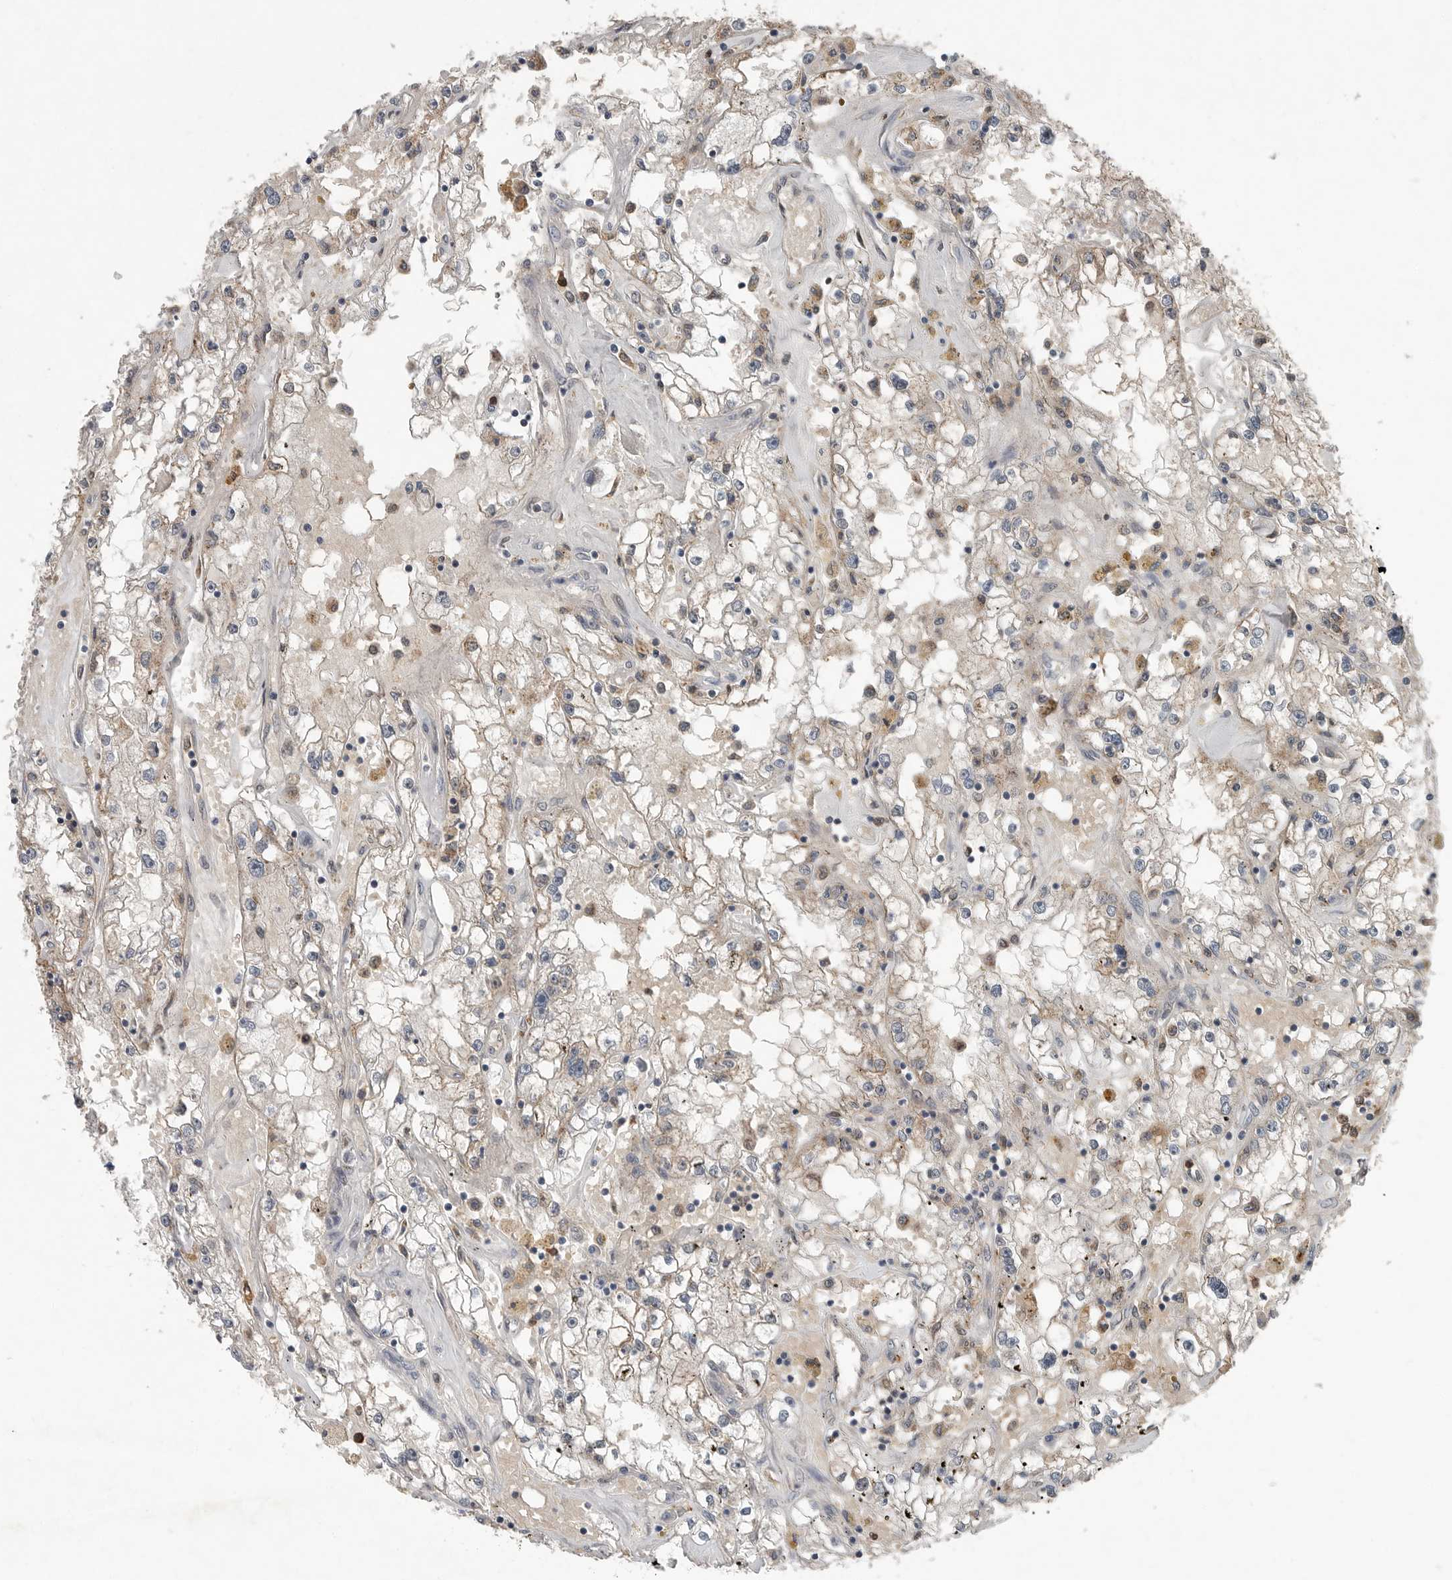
{"staining": {"intensity": "weak", "quantity": "25%-75%", "location": "cytoplasmic/membranous"}, "tissue": "renal cancer", "cell_type": "Tumor cells", "image_type": "cancer", "snomed": [{"axis": "morphology", "description": "Adenocarcinoma, NOS"}, {"axis": "topography", "description": "Kidney"}], "caption": "The photomicrograph shows staining of adenocarcinoma (renal), revealing weak cytoplasmic/membranous protein positivity (brown color) within tumor cells.", "gene": "SCP2", "patient": {"sex": "male", "age": 56}}